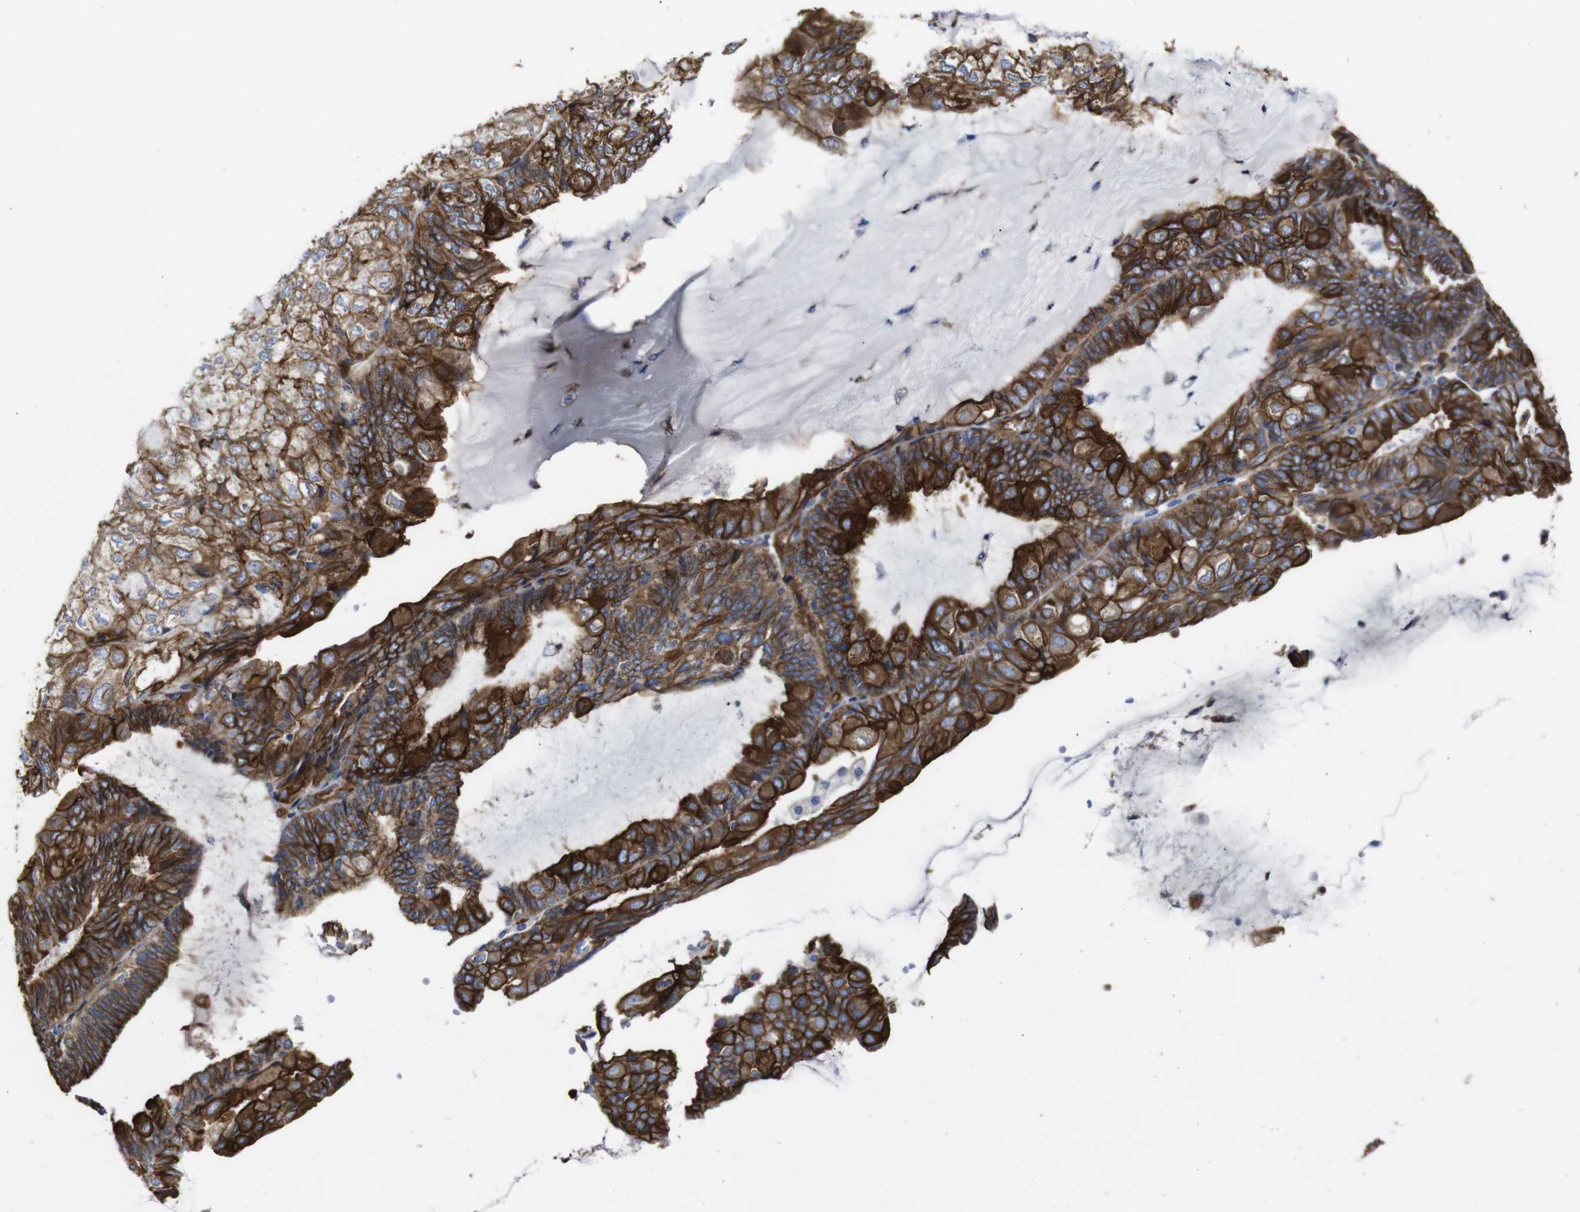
{"staining": {"intensity": "strong", "quantity": ">75%", "location": "cytoplasmic/membranous"}, "tissue": "endometrial cancer", "cell_type": "Tumor cells", "image_type": "cancer", "snomed": [{"axis": "morphology", "description": "Adenocarcinoma, NOS"}, {"axis": "topography", "description": "Endometrium"}], "caption": "Immunohistochemical staining of endometrial cancer demonstrates high levels of strong cytoplasmic/membranous protein positivity in about >75% of tumor cells.", "gene": "SPTBN1", "patient": {"sex": "female", "age": 81}}